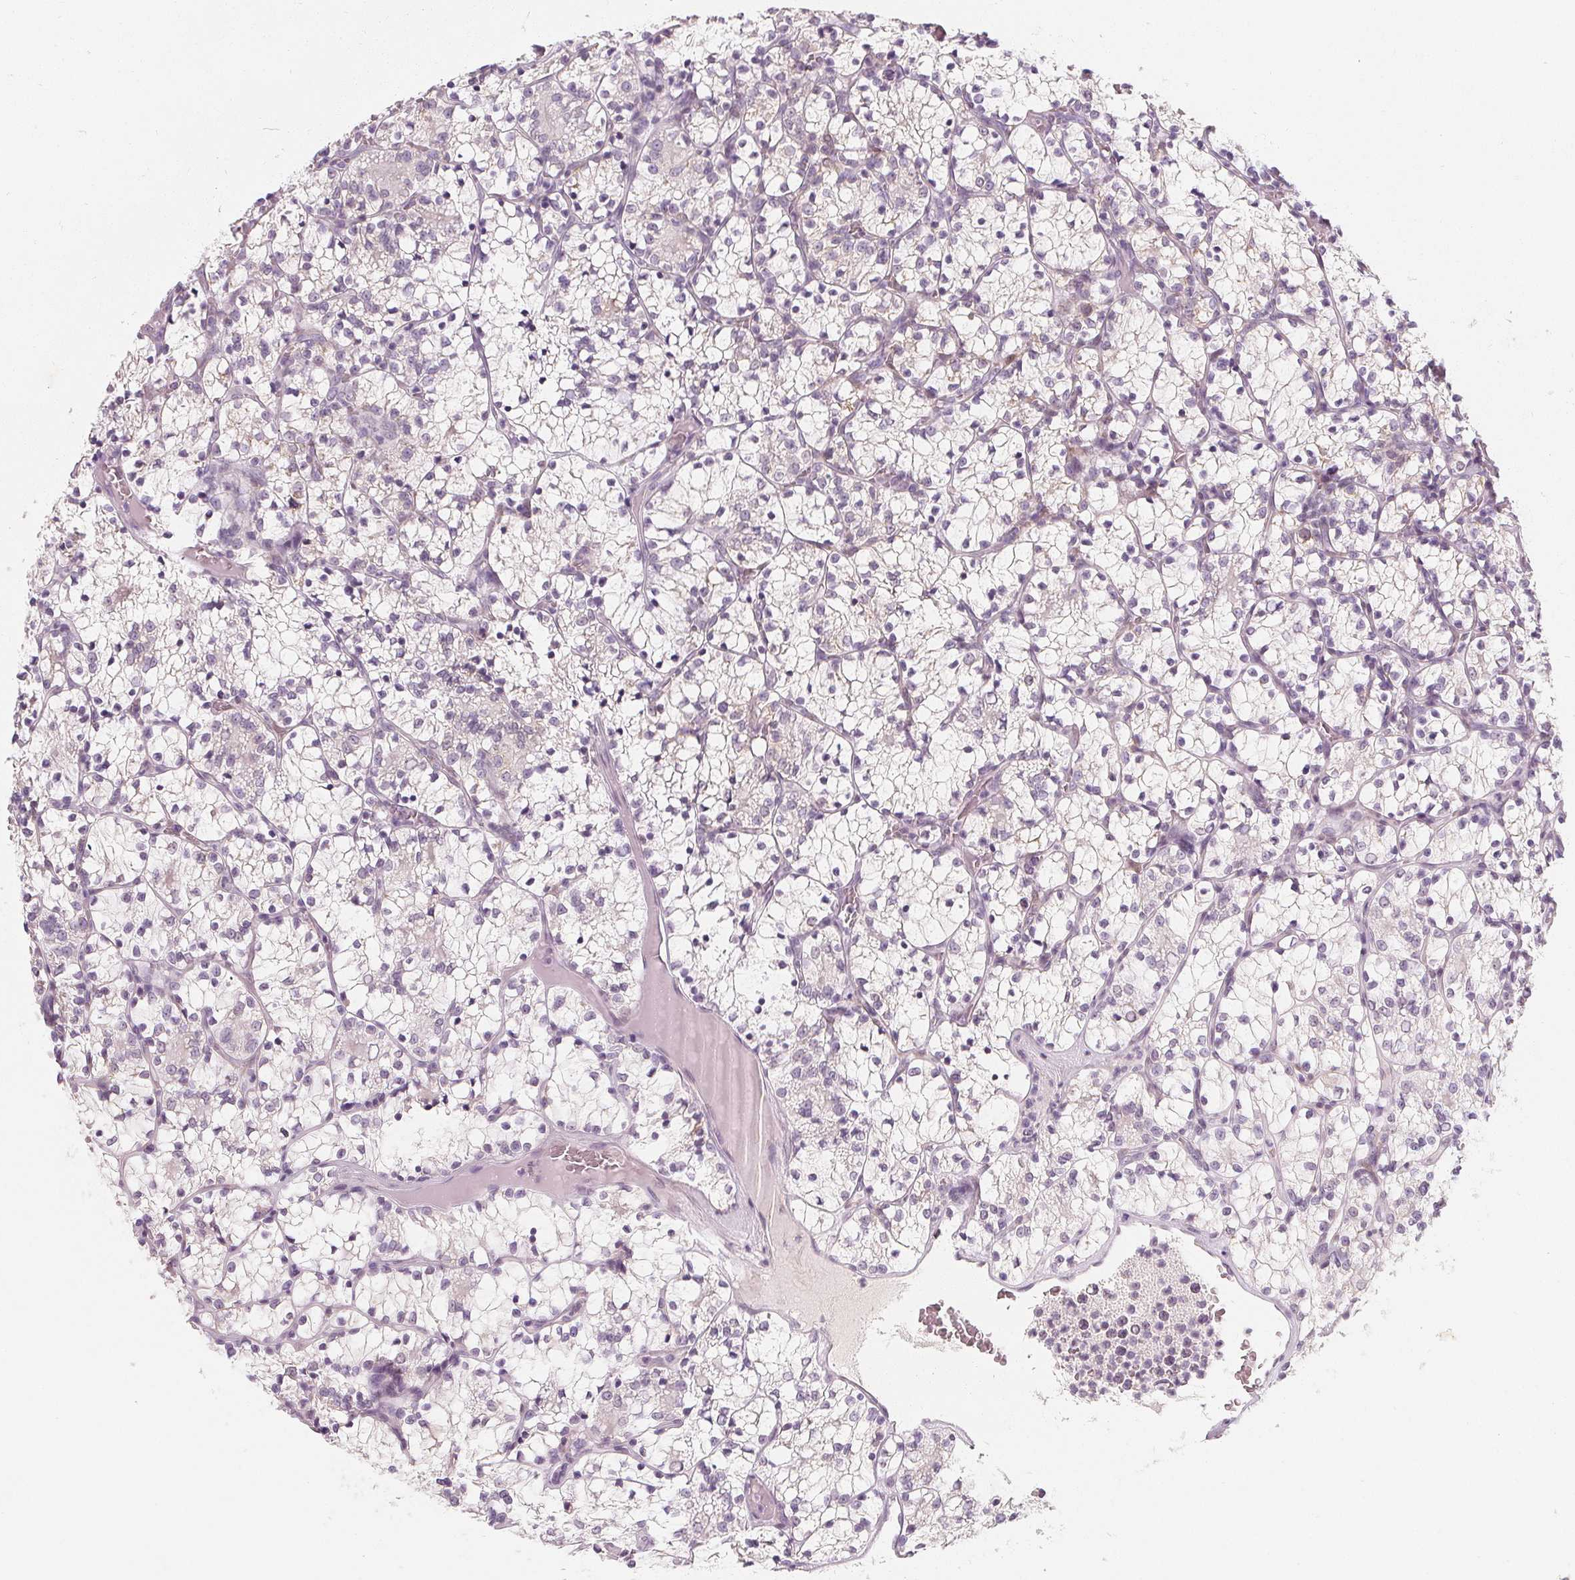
{"staining": {"intensity": "negative", "quantity": "none", "location": "none"}, "tissue": "renal cancer", "cell_type": "Tumor cells", "image_type": "cancer", "snomed": [{"axis": "morphology", "description": "Adenocarcinoma, NOS"}, {"axis": "topography", "description": "Kidney"}], "caption": "Tumor cells are negative for brown protein staining in renal cancer.", "gene": "DBX2", "patient": {"sex": "female", "age": 69}}